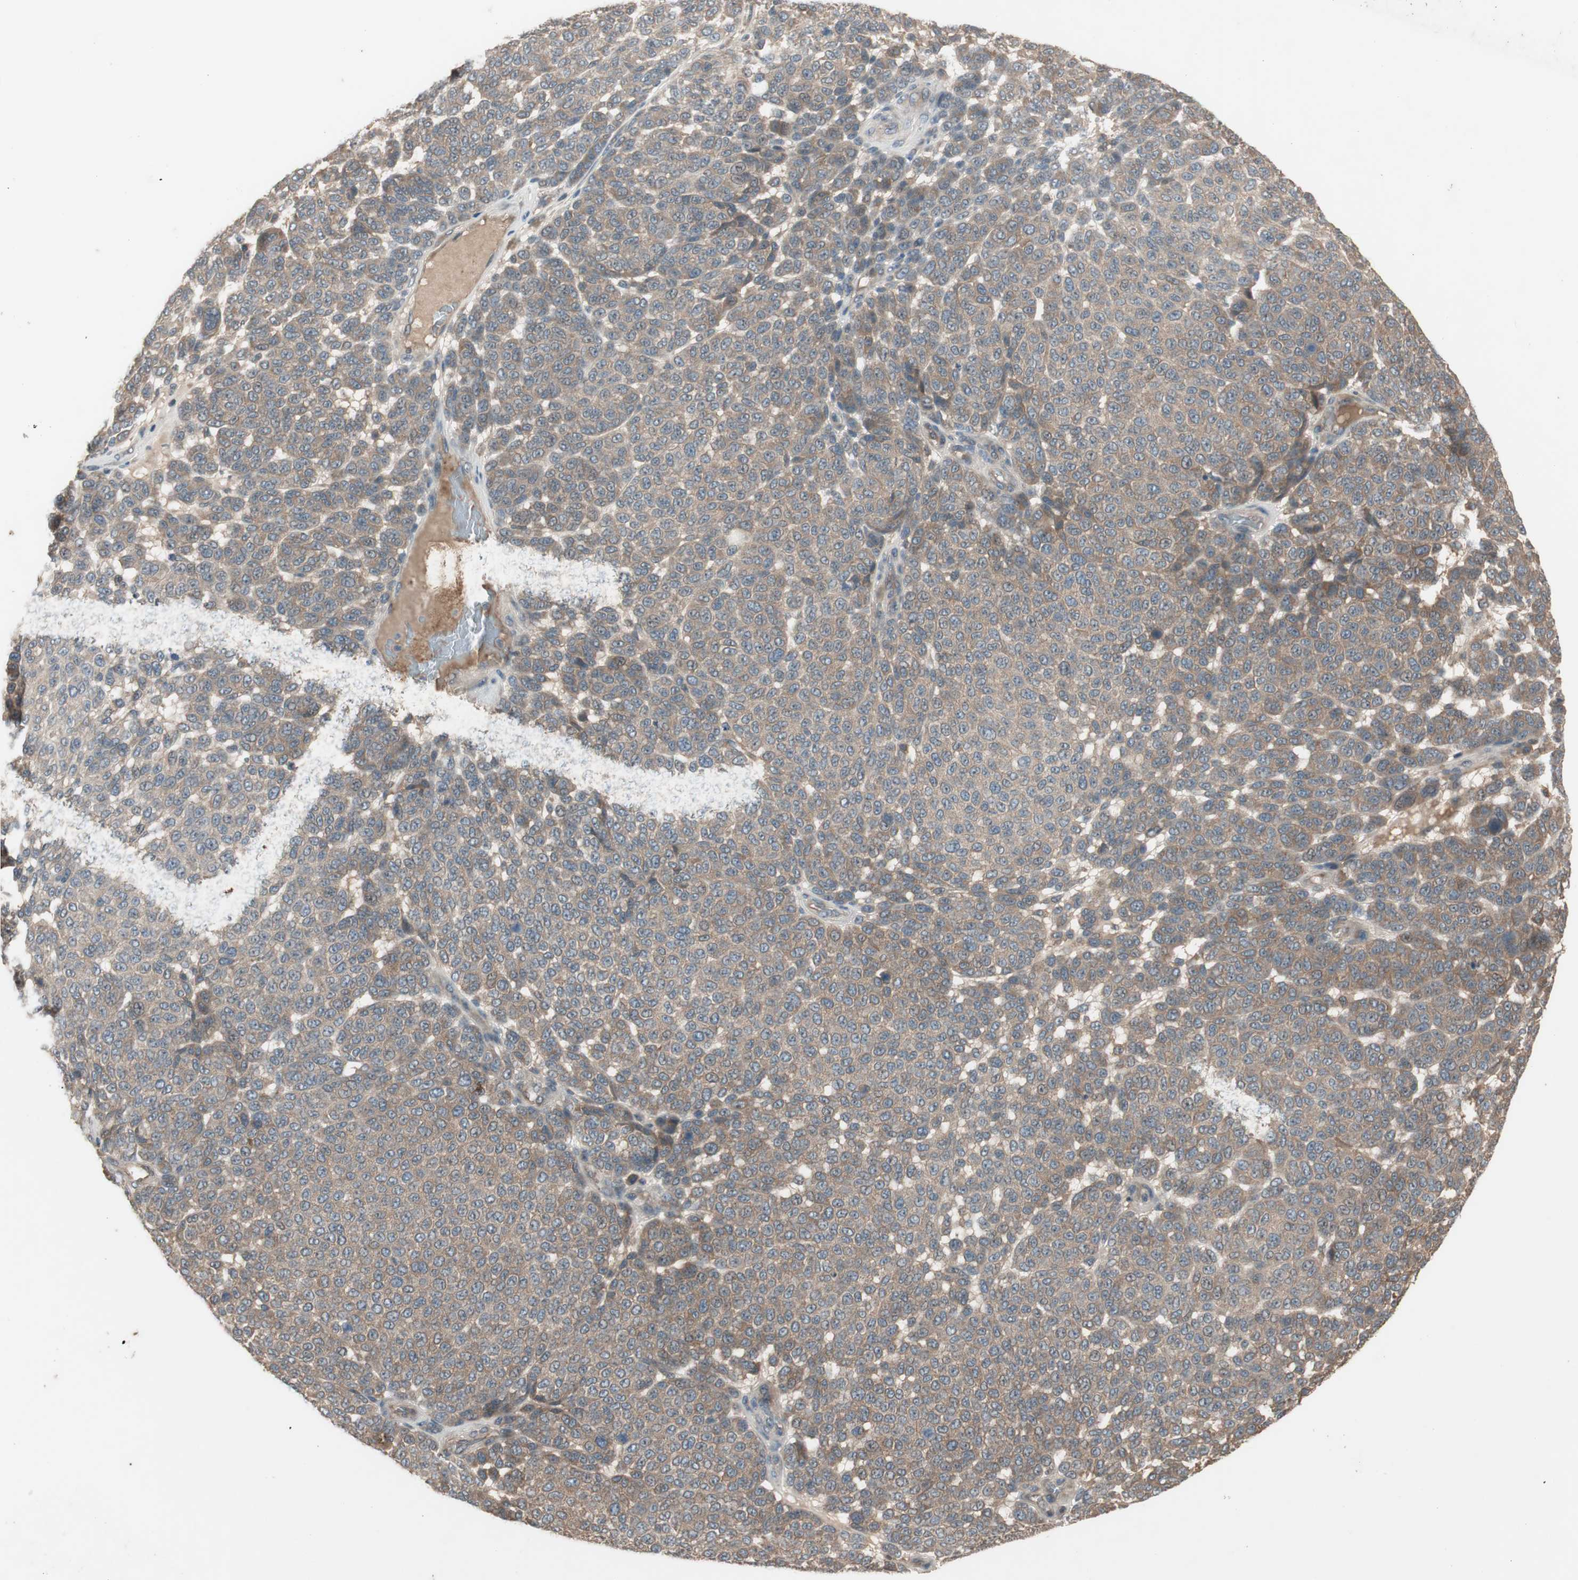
{"staining": {"intensity": "weak", "quantity": ">75%", "location": "cytoplasmic/membranous"}, "tissue": "melanoma", "cell_type": "Tumor cells", "image_type": "cancer", "snomed": [{"axis": "morphology", "description": "Malignant melanoma, NOS"}, {"axis": "topography", "description": "Skin"}], "caption": "The immunohistochemical stain shows weak cytoplasmic/membranous expression in tumor cells of malignant melanoma tissue.", "gene": "NSF", "patient": {"sex": "male", "age": 59}}